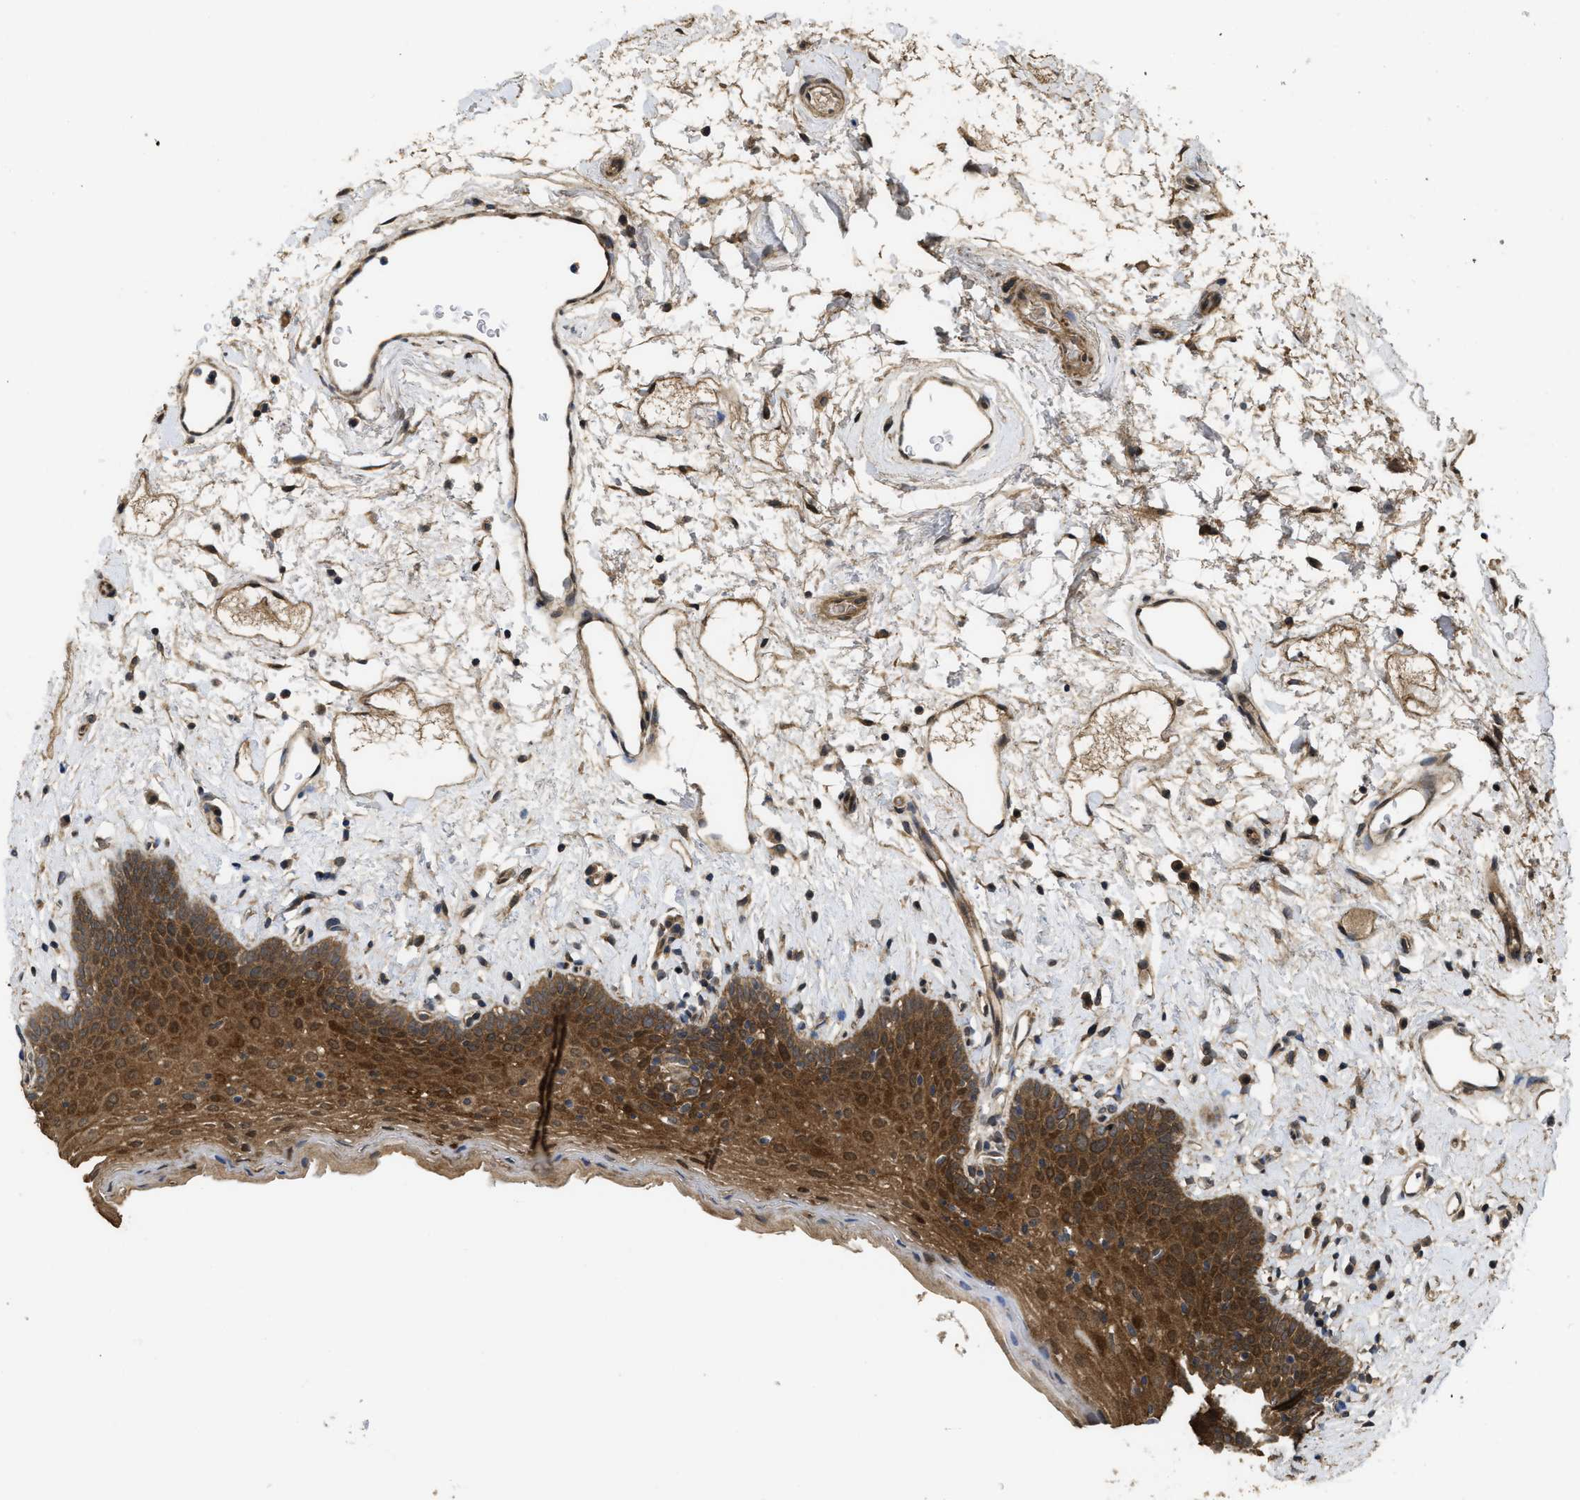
{"staining": {"intensity": "strong", "quantity": ">75%", "location": "cytoplasmic/membranous,nuclear"}, "tissue": "oral mucosa", "cell_type": "Squamous epithelial cells", "image_type": "normal", "snomed": [{"axis": "morphology", "description": "Normal tissue, NOS"}, {"axis": "topography", "description": "Oral tissue"}], "caption": "Oral mucosa stained for a protein (brown) exhibits strong cytoplasmic/membranous,nuclear positive positivity in about >75% of squamous epithelial cells.", "gene": "FZD6", "patient": {"sex": "male", "age": 66}}